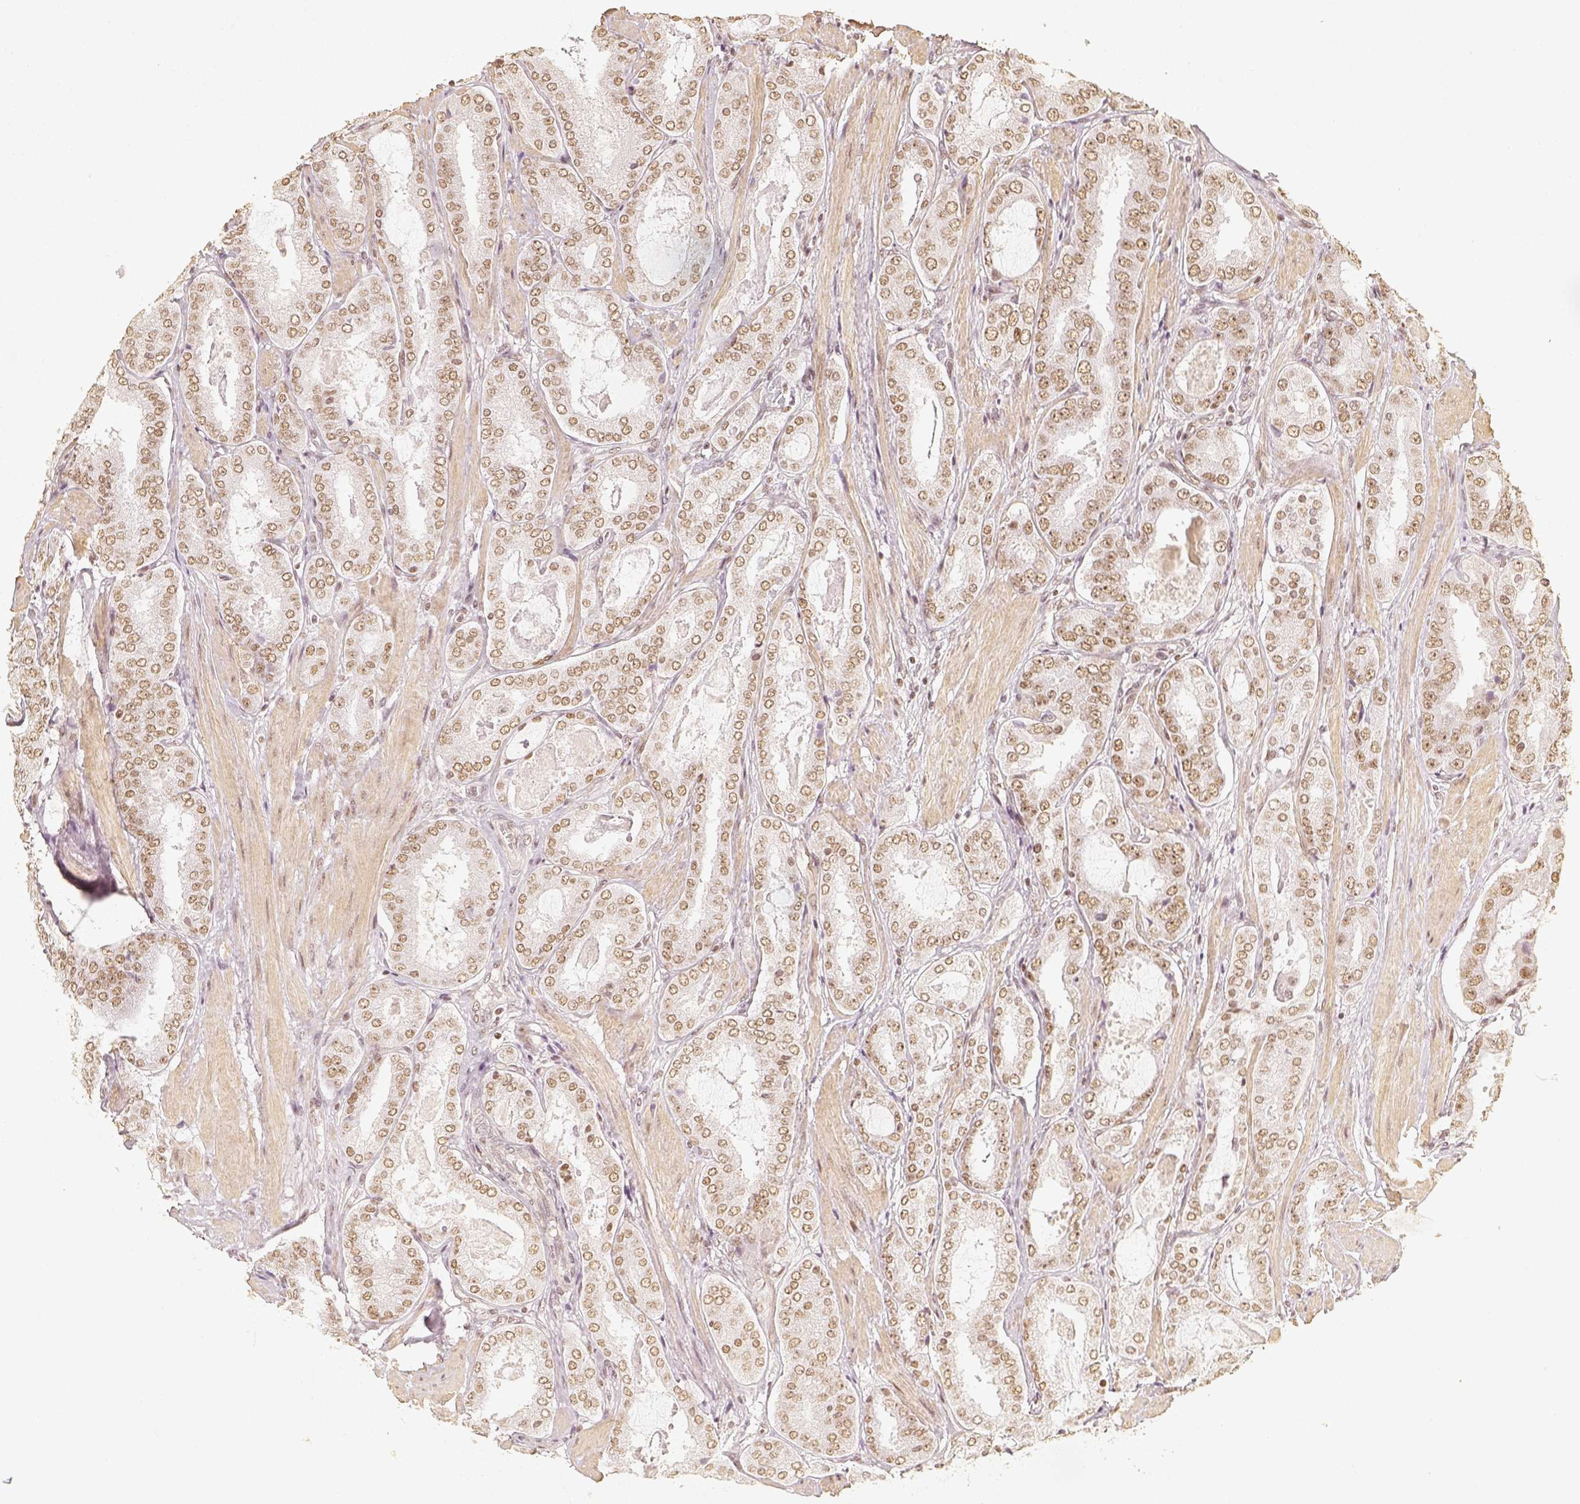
{"staining": {"intensity": "moderate", "quantity": ">75%", "location": "nuclear"}, "tissue": "prostate cancer", "cell_type": "Tumor cells", "image_type": "cancer", "snomed": [{"axis": "morphology", "description": "Adenocarcinoma, High grade"}, {"axis": "topography", "description": "Prostate"}], "caption": "About >75% of tumor cells in prostate cancer (adenocarcinoma (high-grade)) exhibit moderate nuclear protein positivity as visualized by brown immunohistochemical staining.", "gene": "HDAC1", "patient": {"sex": "male", "age": 63}}